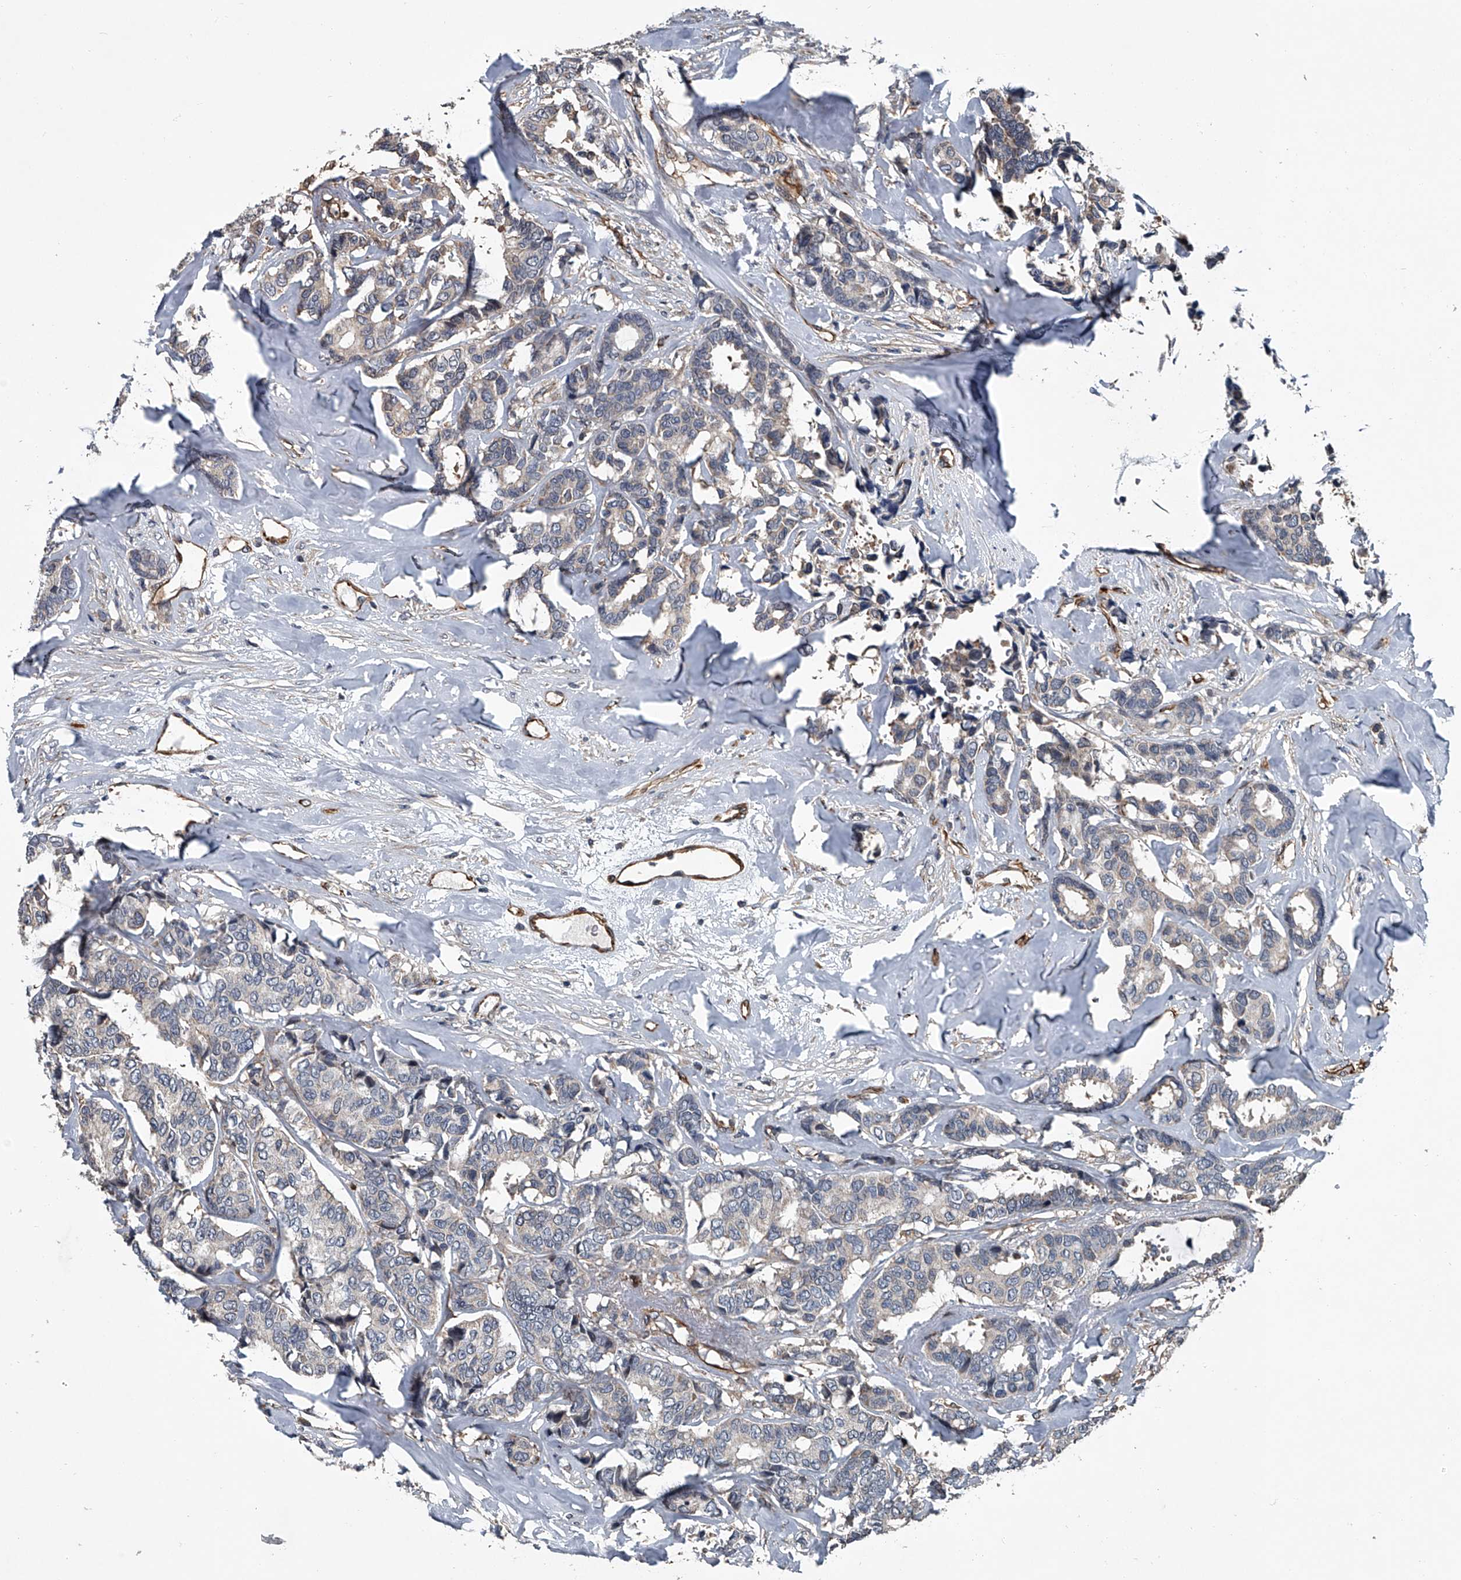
{"staining": {"intensity": "negative", "quantity": "none", "location": "none"}, "tissue": "breast cancer", "cell_type": "Tumor cells", "image_type": "cancer", "snomed": [{"axis": "morphology", "description": "Duct carcinoma"}, {"axis": "topography", "description": "Breast"}], "caption": "Tumor cells show no significant protein expression in invasive ductal carcinoma (breast).", "gene": "LDLRAD2", "patient": {"sex": "female", "age": 87}}